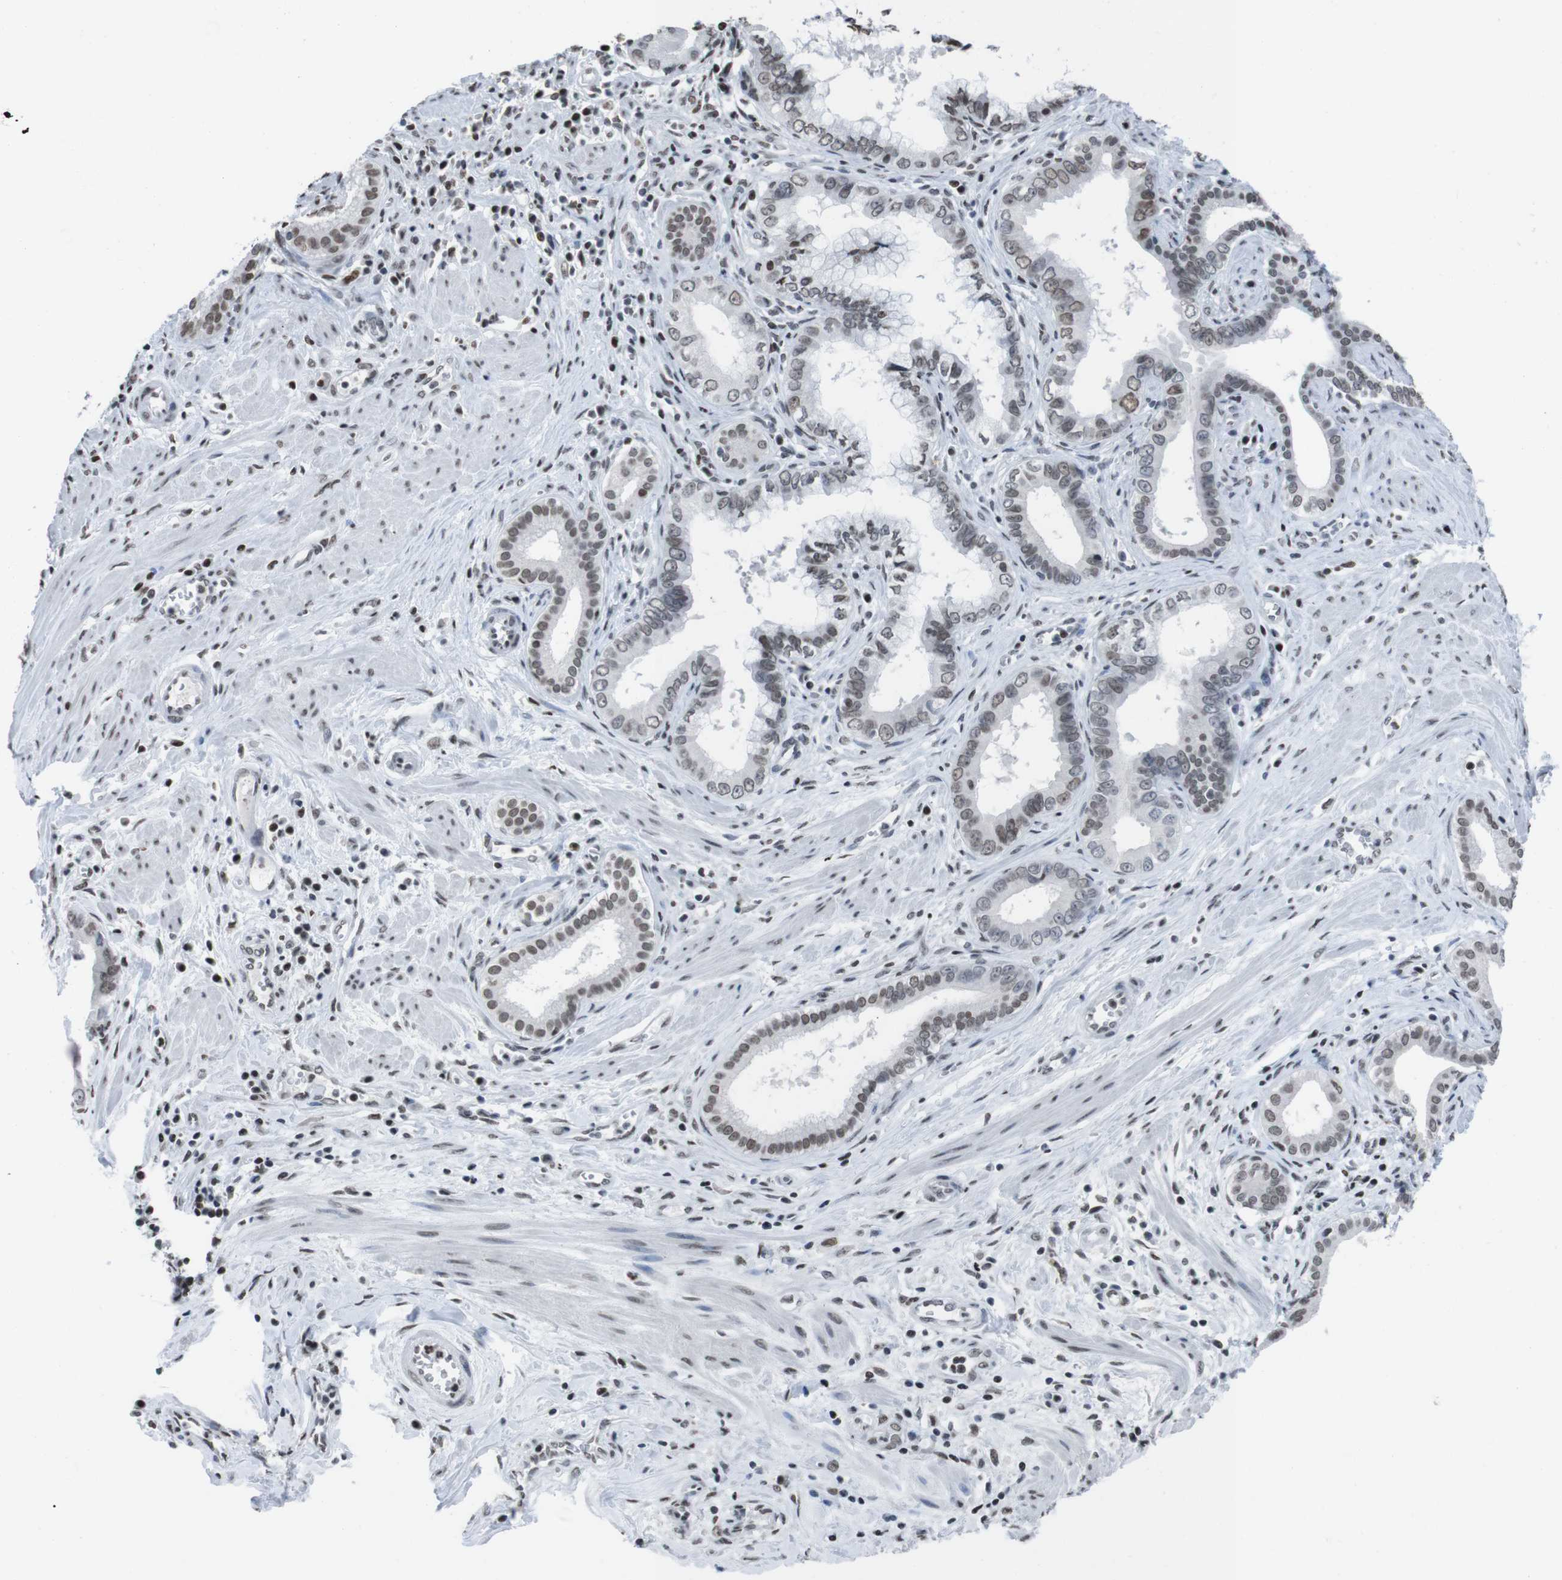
{"staining": {"intensity": "weak", "quantity": ">75%", "location": "nuclear"}, "tissue": "pancreatic cancer", "cell_type": "Tumor cells", "image_type": "cancer", "snomed": [{"axis": "morphology", "description": "Normal tissue, NOS"}, {"axis": "topography", "description": "Lymph node"}], "caption": "Protein analysis of pancreatic cancer tissue reveals weak nuclear expression in approximately >75% of tumor cells.", "gene": "PIP4P2", "patient": {"sex": "male", "age": 50}}